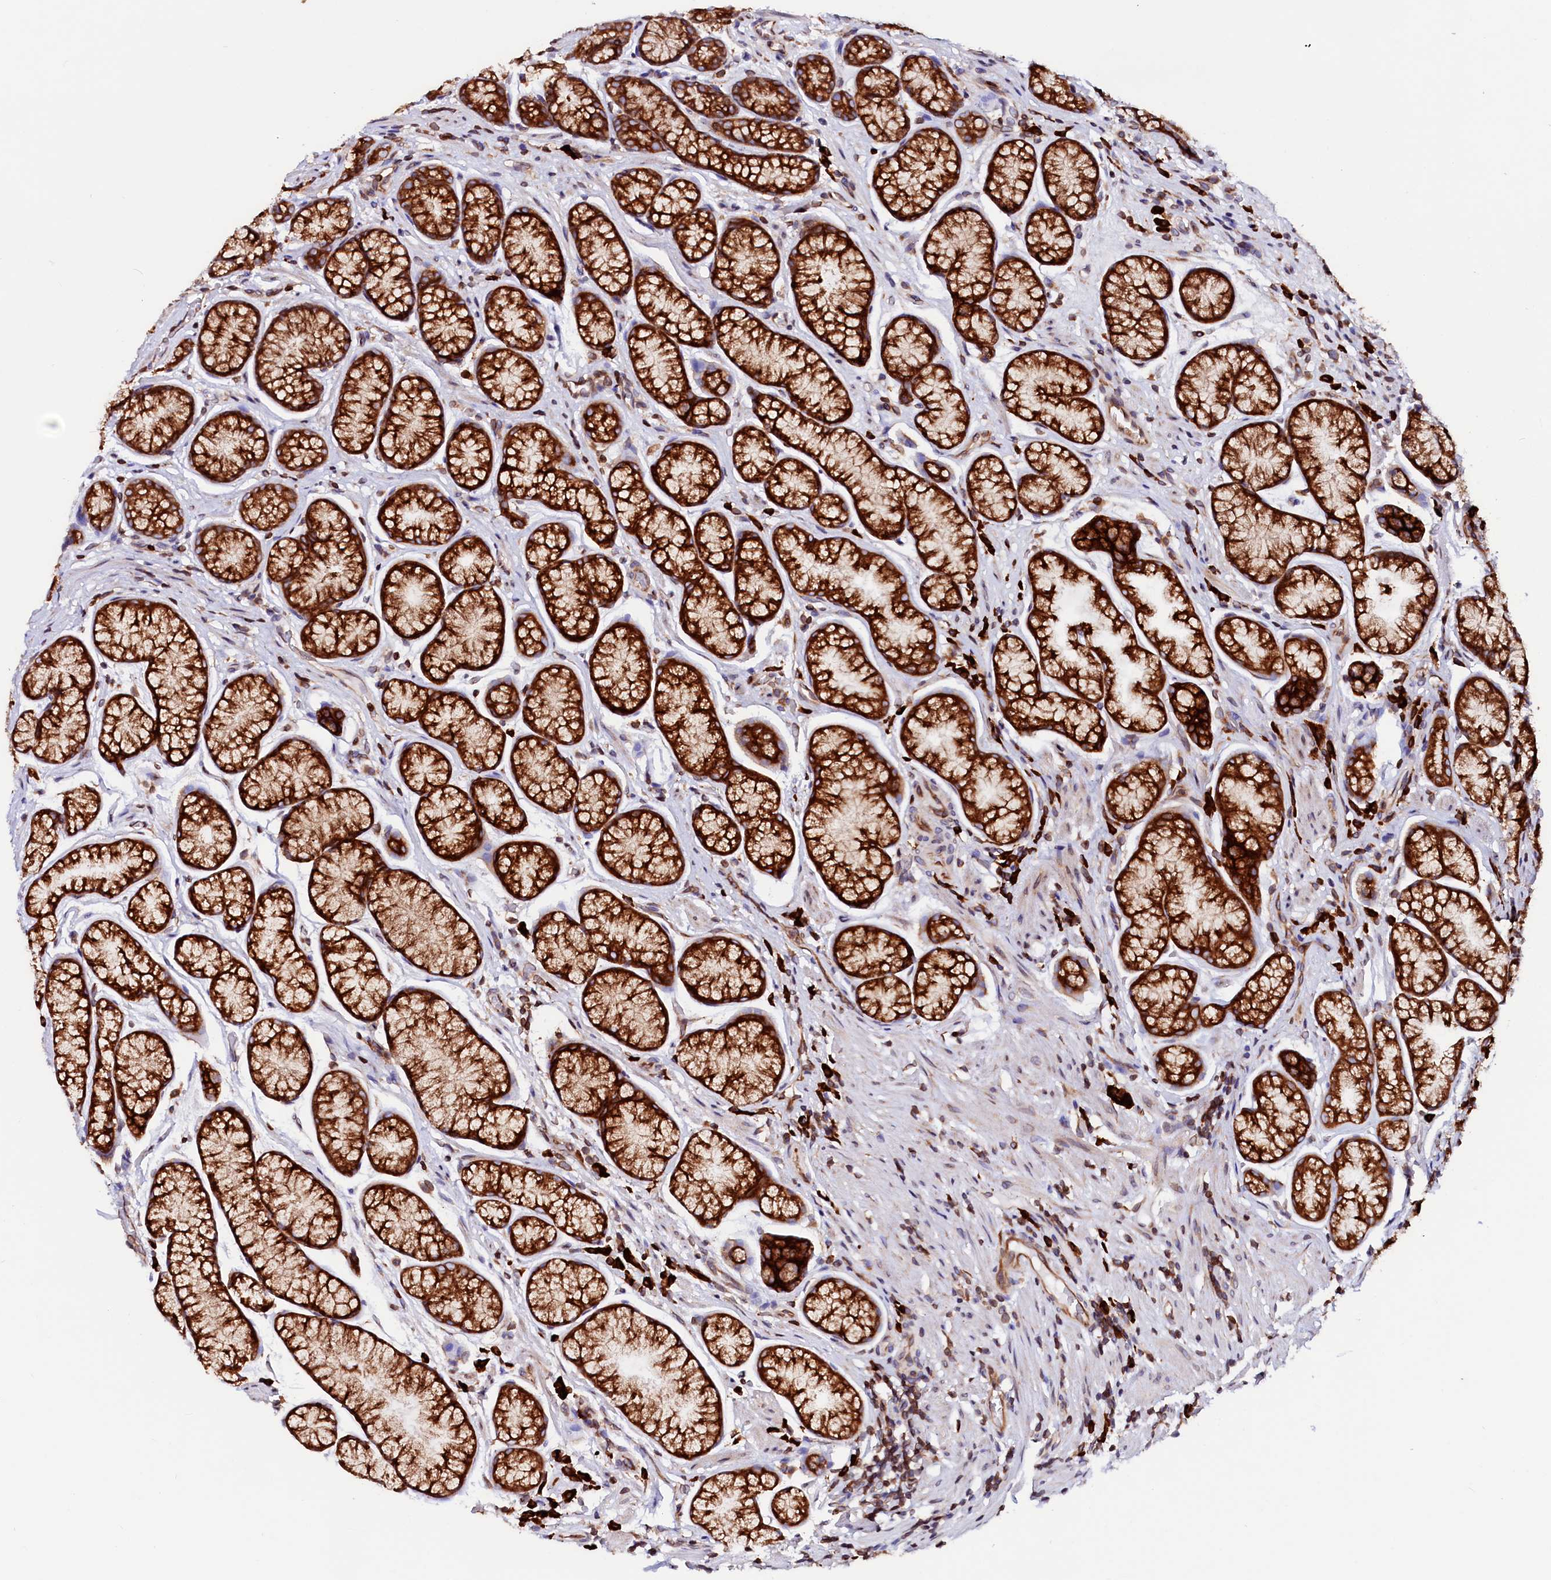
{"staining": {"intensity": "strong", "quantity": ">75%", "location": "cytoplasmic/membranous"}, "tissue": "stomach", "cell_type": "Glandular cells", "image_type": "normal", "snomed": [{"axis": "morphology", "description": "Normal tissue, NOS"}, {"axis": "topography", "description": "Stomach"}], "caption": "Strong cytoplasmic/membranous expression for a protein is identified in approximately >75% of glandular cells of benign stomach using immunohistochemistry (IHC).", "gene": "DERL1", "patient": {"sex": "male", "age": 42}}